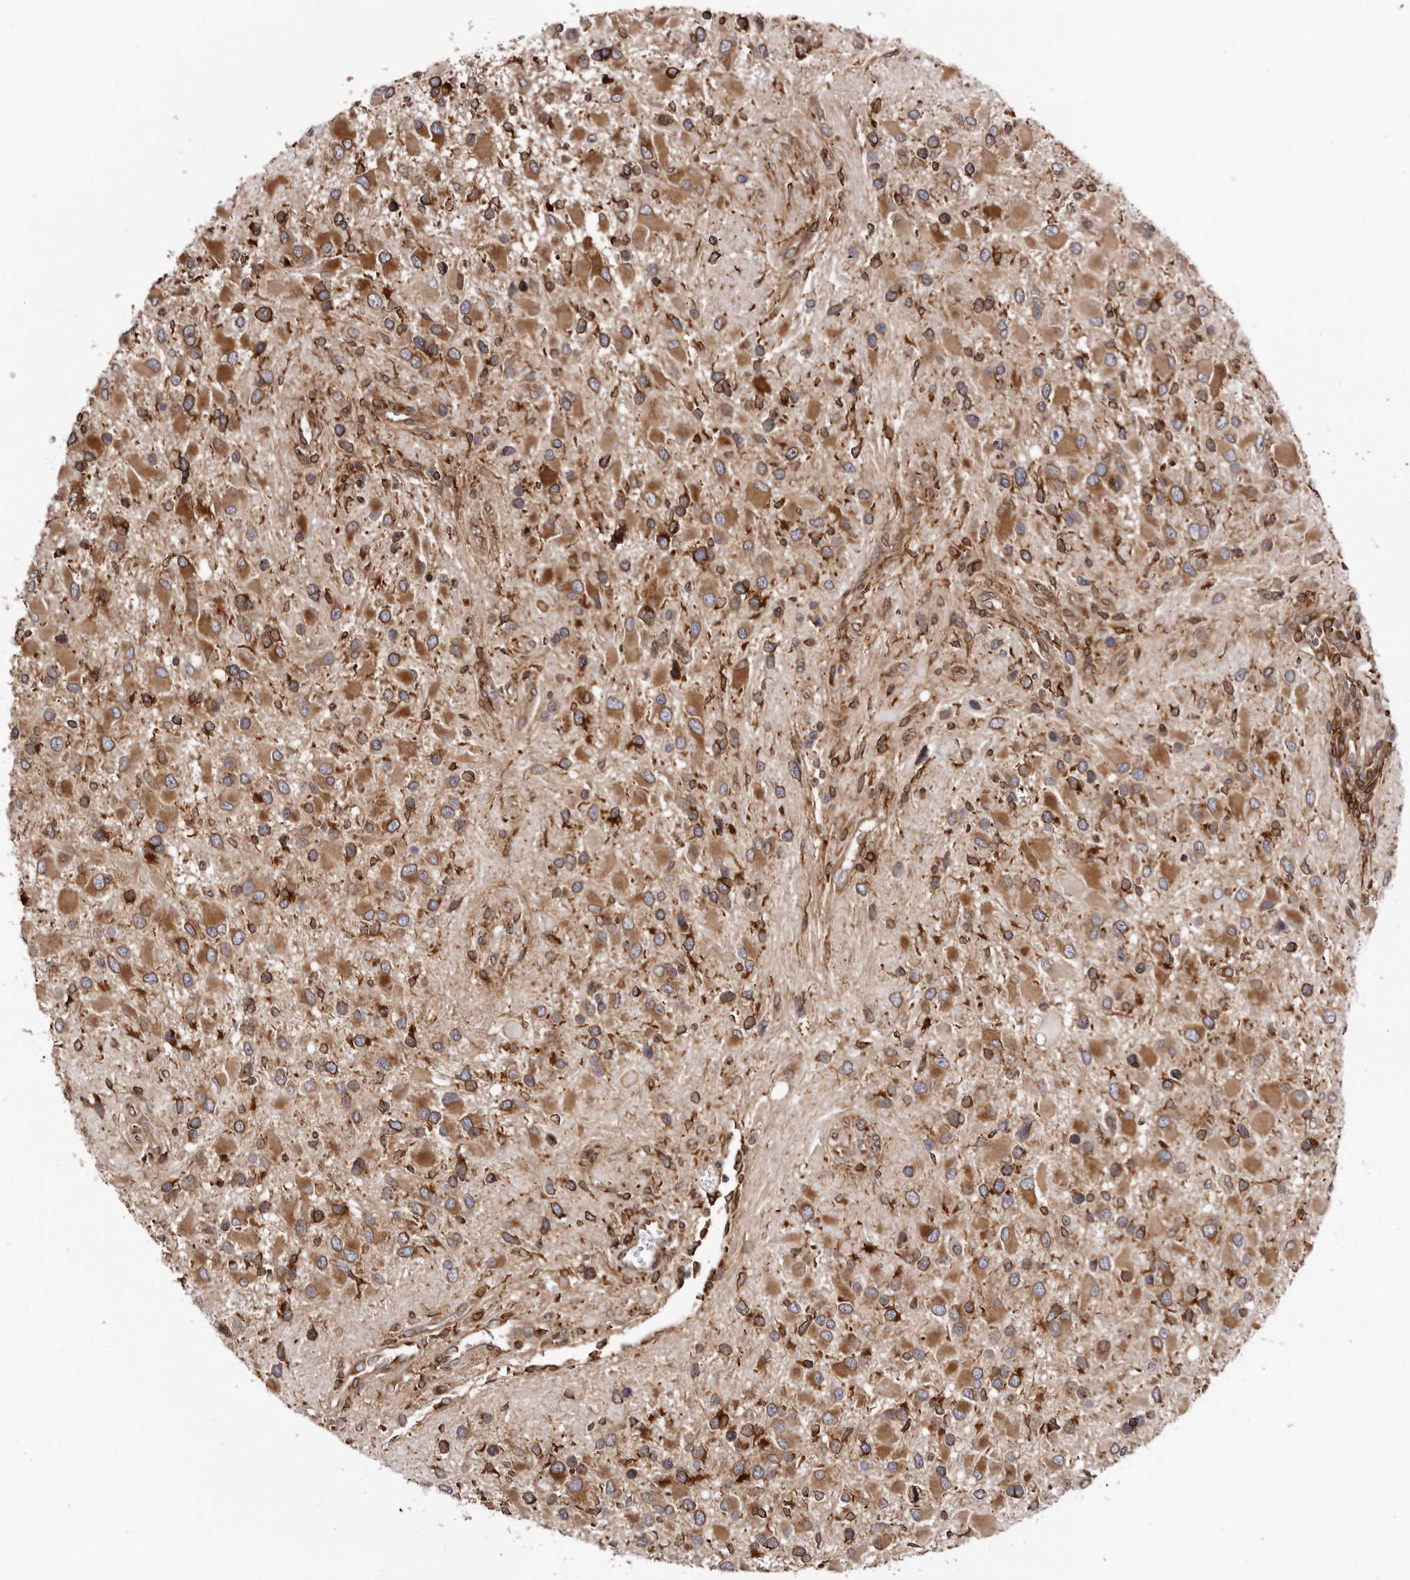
{"staining": {"intensity": "moderate", "quantity": ">75%", "location": "cytoplasmic/membranous"}, "tissue": "glioma", "cell_type": "Tumor cells", "image_type": "cancer", "snomed": [{"axis": "morphology", "description": "Glioma, malignant, High grade"}, {"axis": "topography", "description": "Brain"}], "caption": "There is medium levels of moderate cytoplasmic/membranous expression in tumor cells of glioma, as demonstrated by immunohistochemical staining (brown color).", "gene": "C4orf3", "patient": {"sex": "male", "age": 53}}